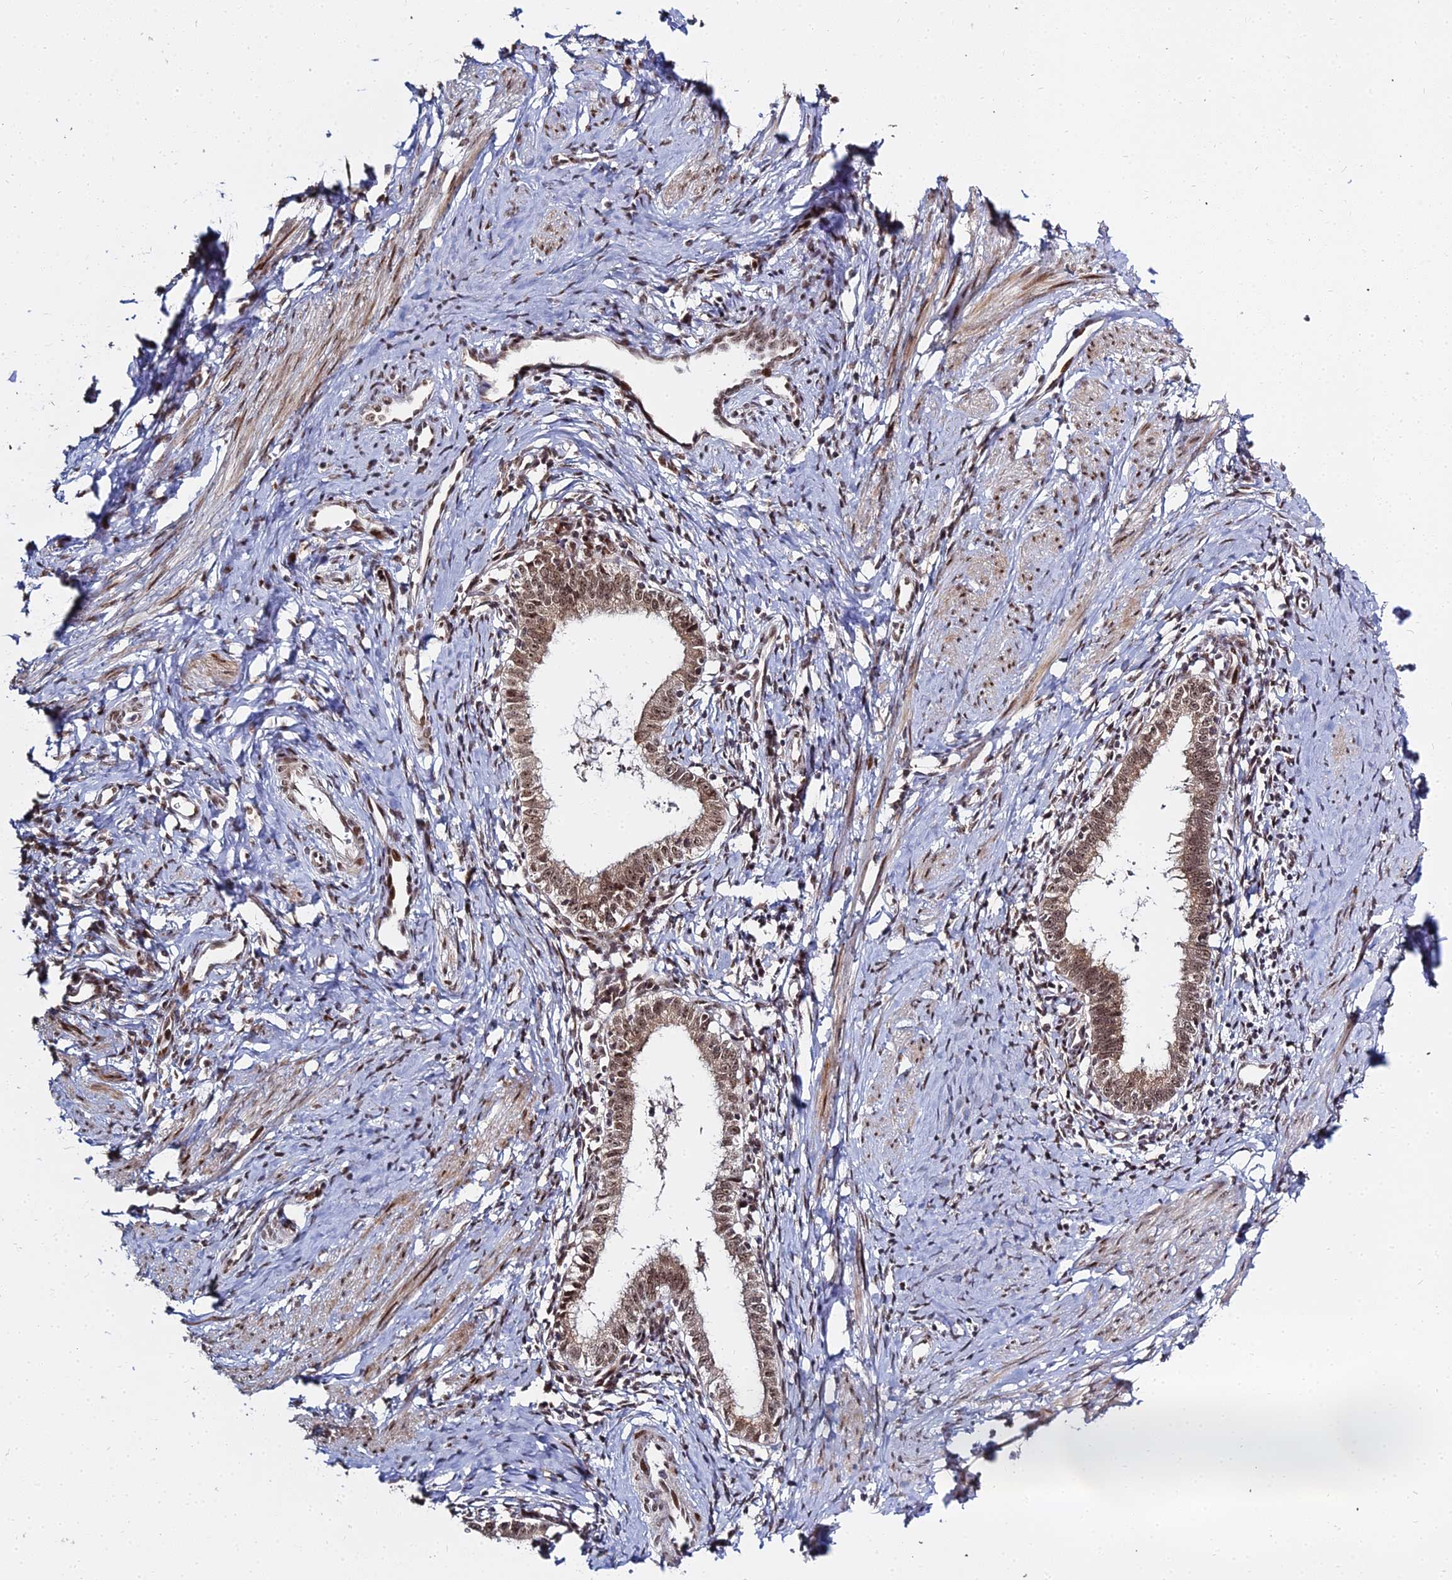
{"staining": {"intensity": "moderate", "quantity": ">75%", "location": "cytoplasmic/membranous,nuclear"}, "tissue": "cervical cancer", "cell_type": "Tumor cells", "image_type": "cancer", "snomed": [{"axis": "morphology", "description": "Adenocarcinoma, NOS"}, {"axis": "topography", "description": "Cervix"}], "caption": "Immunohistochemical staining of human cervical adenocarcinoma exhibits medium levels of moderate cytoplasmic/membranous and nuclear protein expression in approximately >75% of tumor cells.", "gene": "ABCA2", "patient": {"sex": "female", "age": 36}}